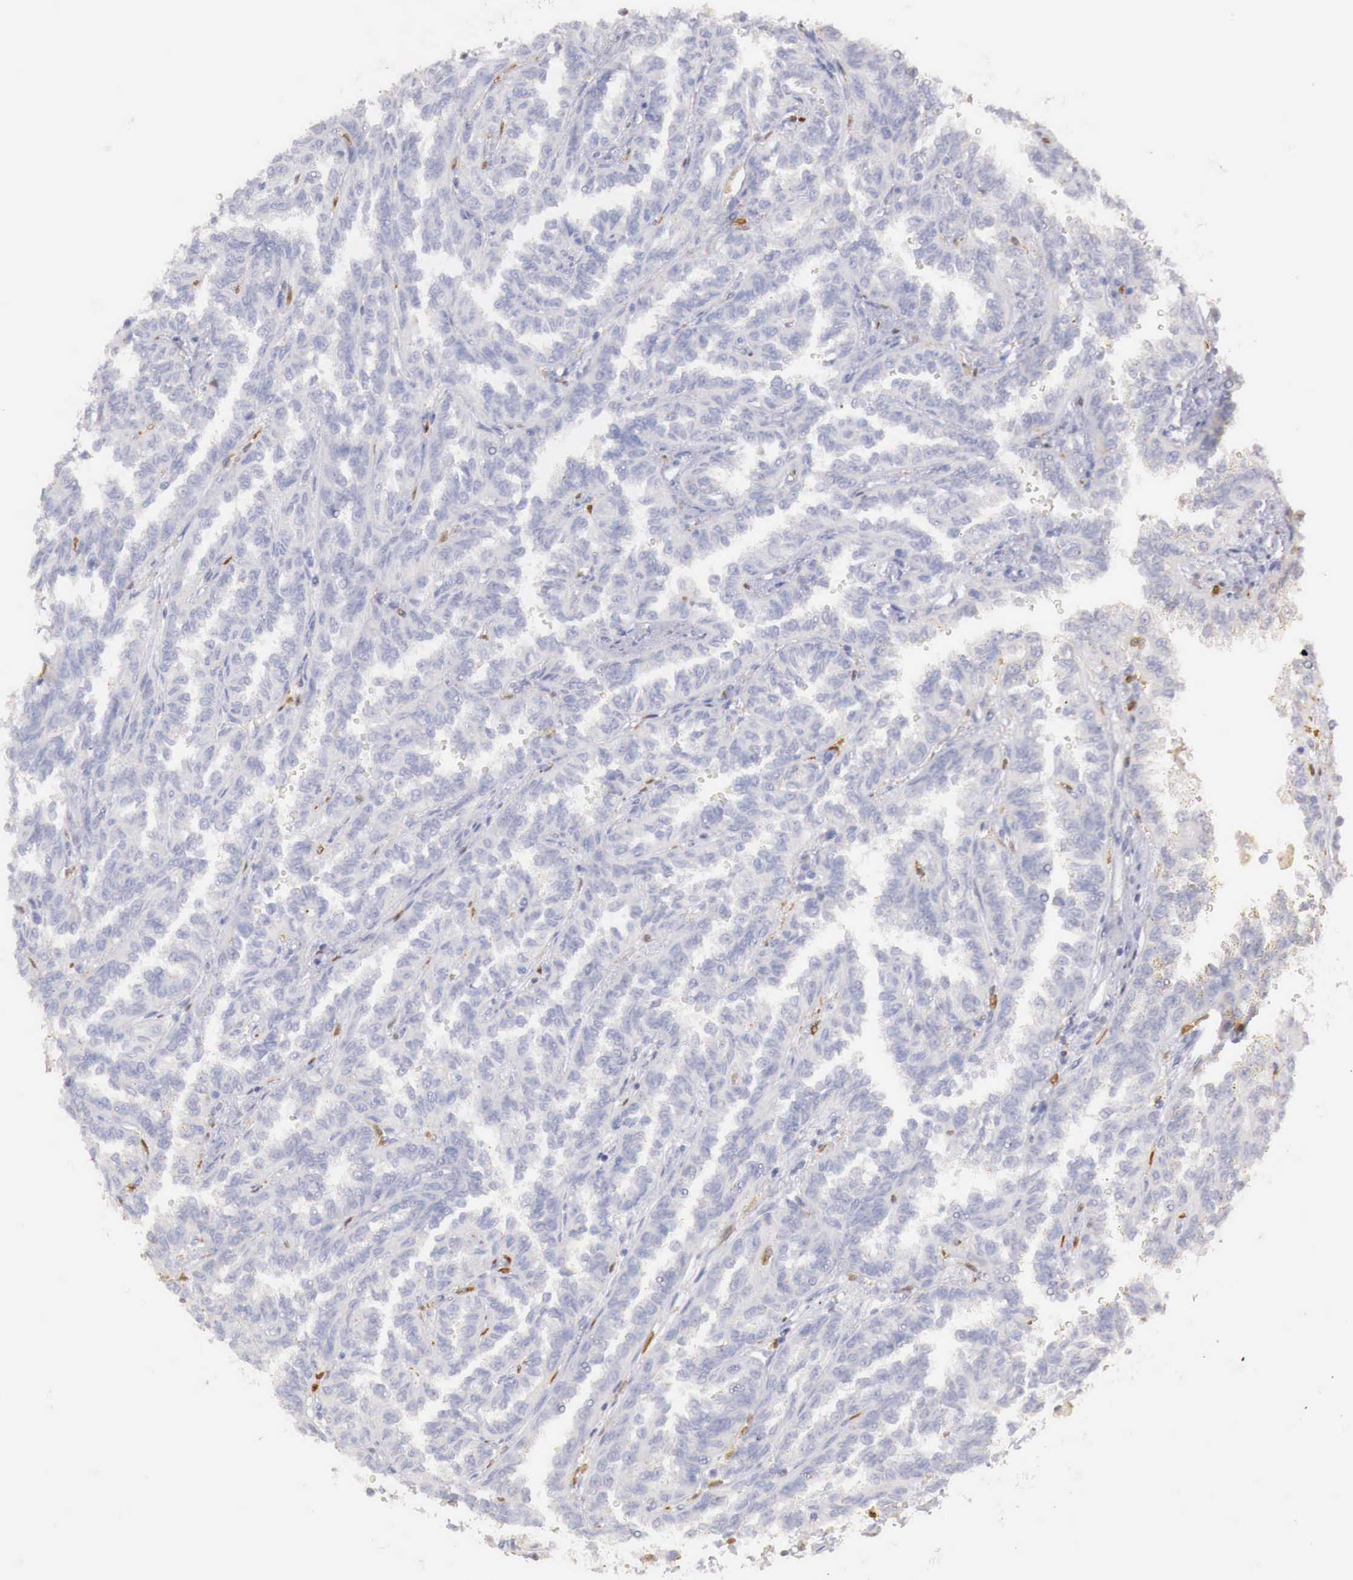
{"staining": {"intensity": "negative", "quantity": "none", "location": "none"}, "tissue": "renal cancer", "cell_type": "Tumor cells", "image_type": "cancer", "snomed": [{"axis": "morphology", "description": "Inflammation, NOS"}, {"axis": "morphology", "description": "Adenocarcinoma, NOS"}, {"axis": "topography", "description": "Kidney"}], "caption": "The photomicrograph exhibits no significant positivity in tumor cells of renal adenocarcinoma.", "gene": "RENBP", "patient": {"sex": "male", "age": 68}}